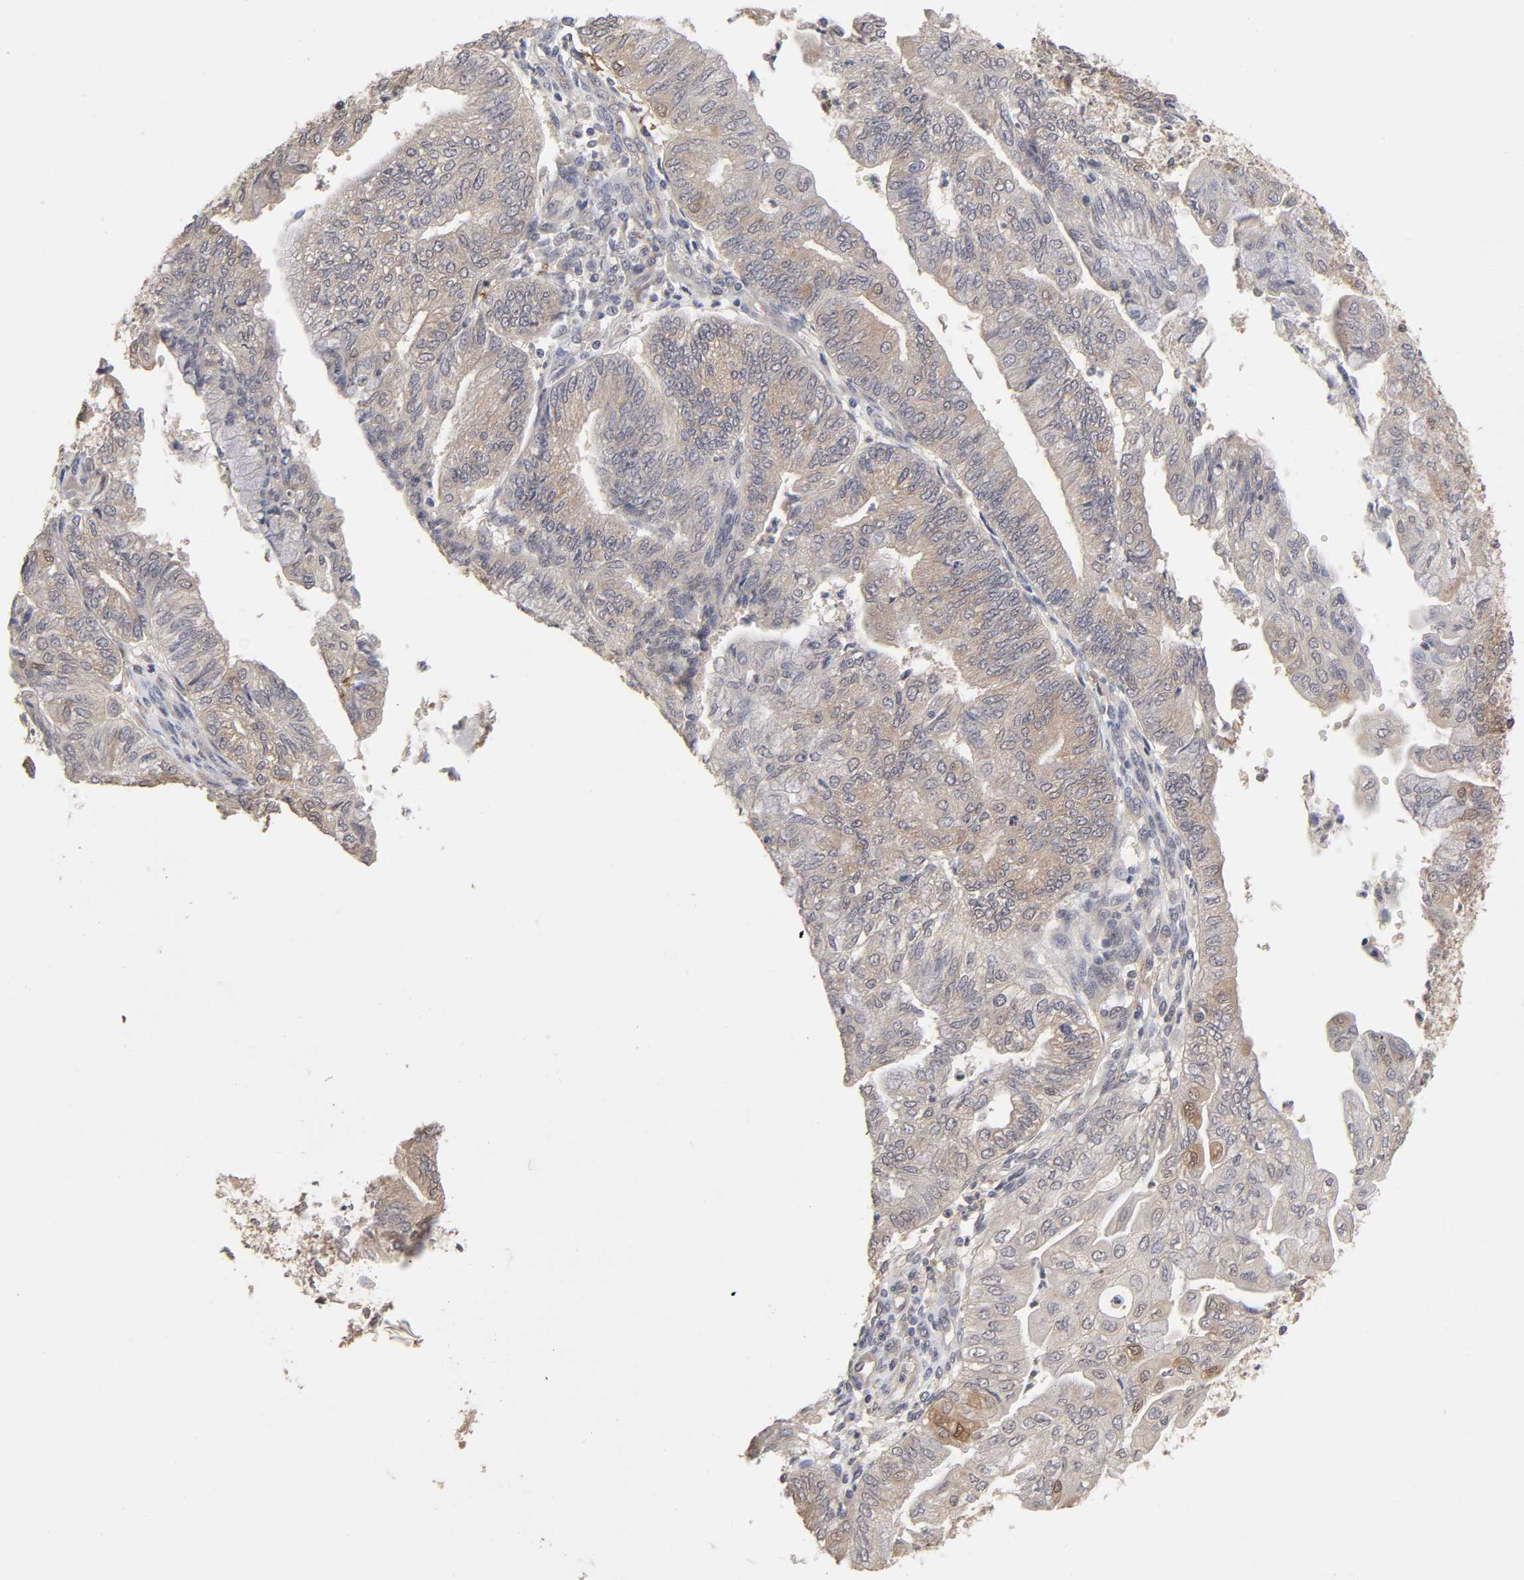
{"staining": {"intensity": "weak", "quantity": ">75%", "location": "cytoplasmic/membranous"}, "tissue": "endometrial cancer", "cell_type": "Tumor cells", "image_type": "cancer", "snomed": [{"axis": "morphology", "description": "Adenocarcinoma, NOS"}, {"axis": "topography", "description": "Endometrium"}], "caption": "Immunohistochemistry (DAB) staining of human endometrial adenocarcinoma exhibits weak cytoplasmic/membranous protein positivity in about >75% of tumor cells. The protein is stained brown, and the nuclei are stained in blue (DAB (3,3'-diaminobenzidine) IHC with brightfield microscopy, high magnification).", "gene": "MAPK1", "patient": {"sex": "female", "age": 59}}